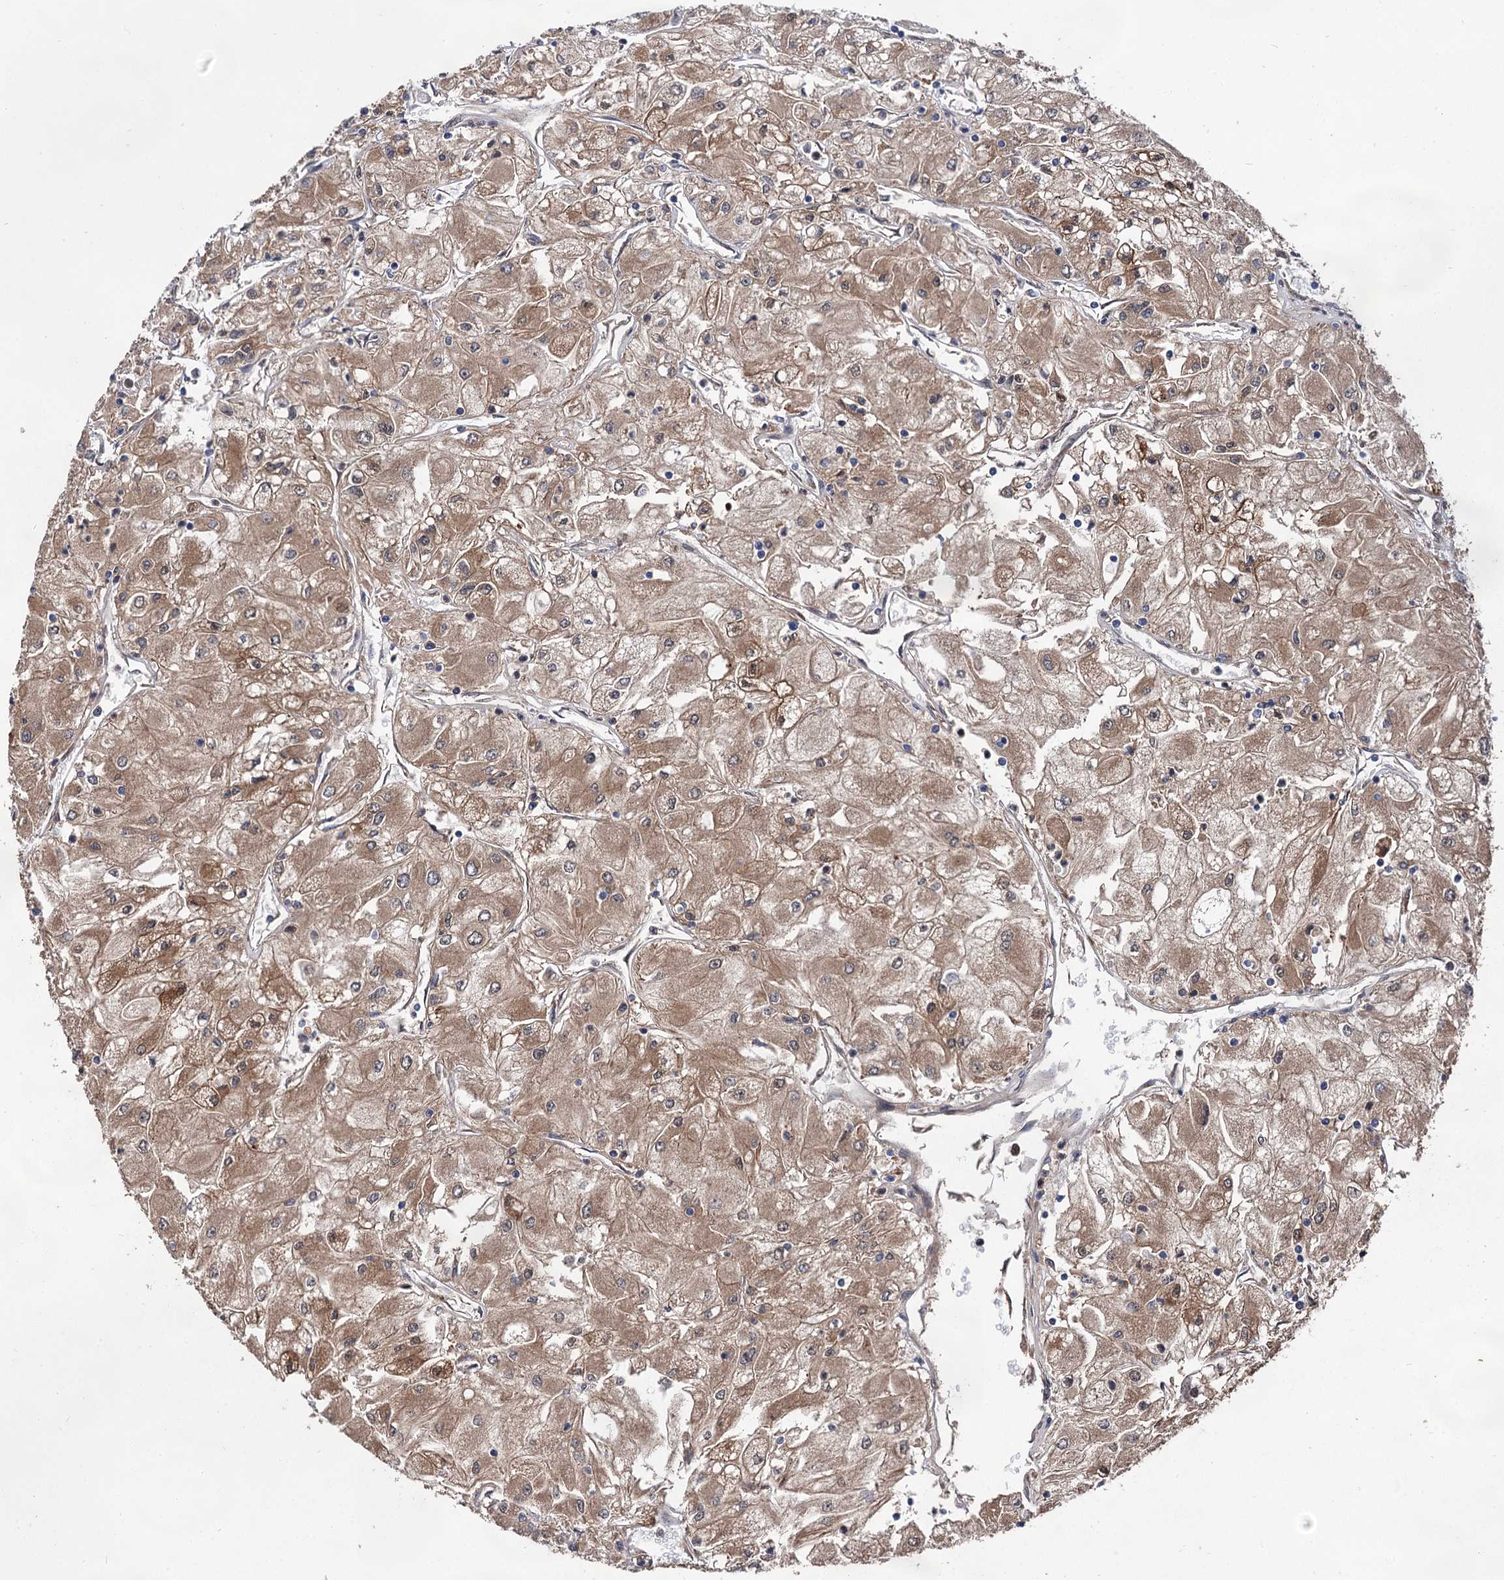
{"staining": {"intensity": "moderate", "quantity": ">75%", "location": "cytoplasmic/membranous"}, "tissue": "renal cancer", "cell_type": "Tumor cells", "image_type": "cancer", "snomed": [{"axis": "morphology", "description": "Adenocarcinoma, NOS"}, {"axis": "topography", "description": "Kidney"}], "caption": "Adenocarcinoma (renal) stained for a protein reveals moderate cytoplasmic/membranous positivity in tumor cells.", "gene": "NAA25", "patient": {"sex": "male", "age": 80}}